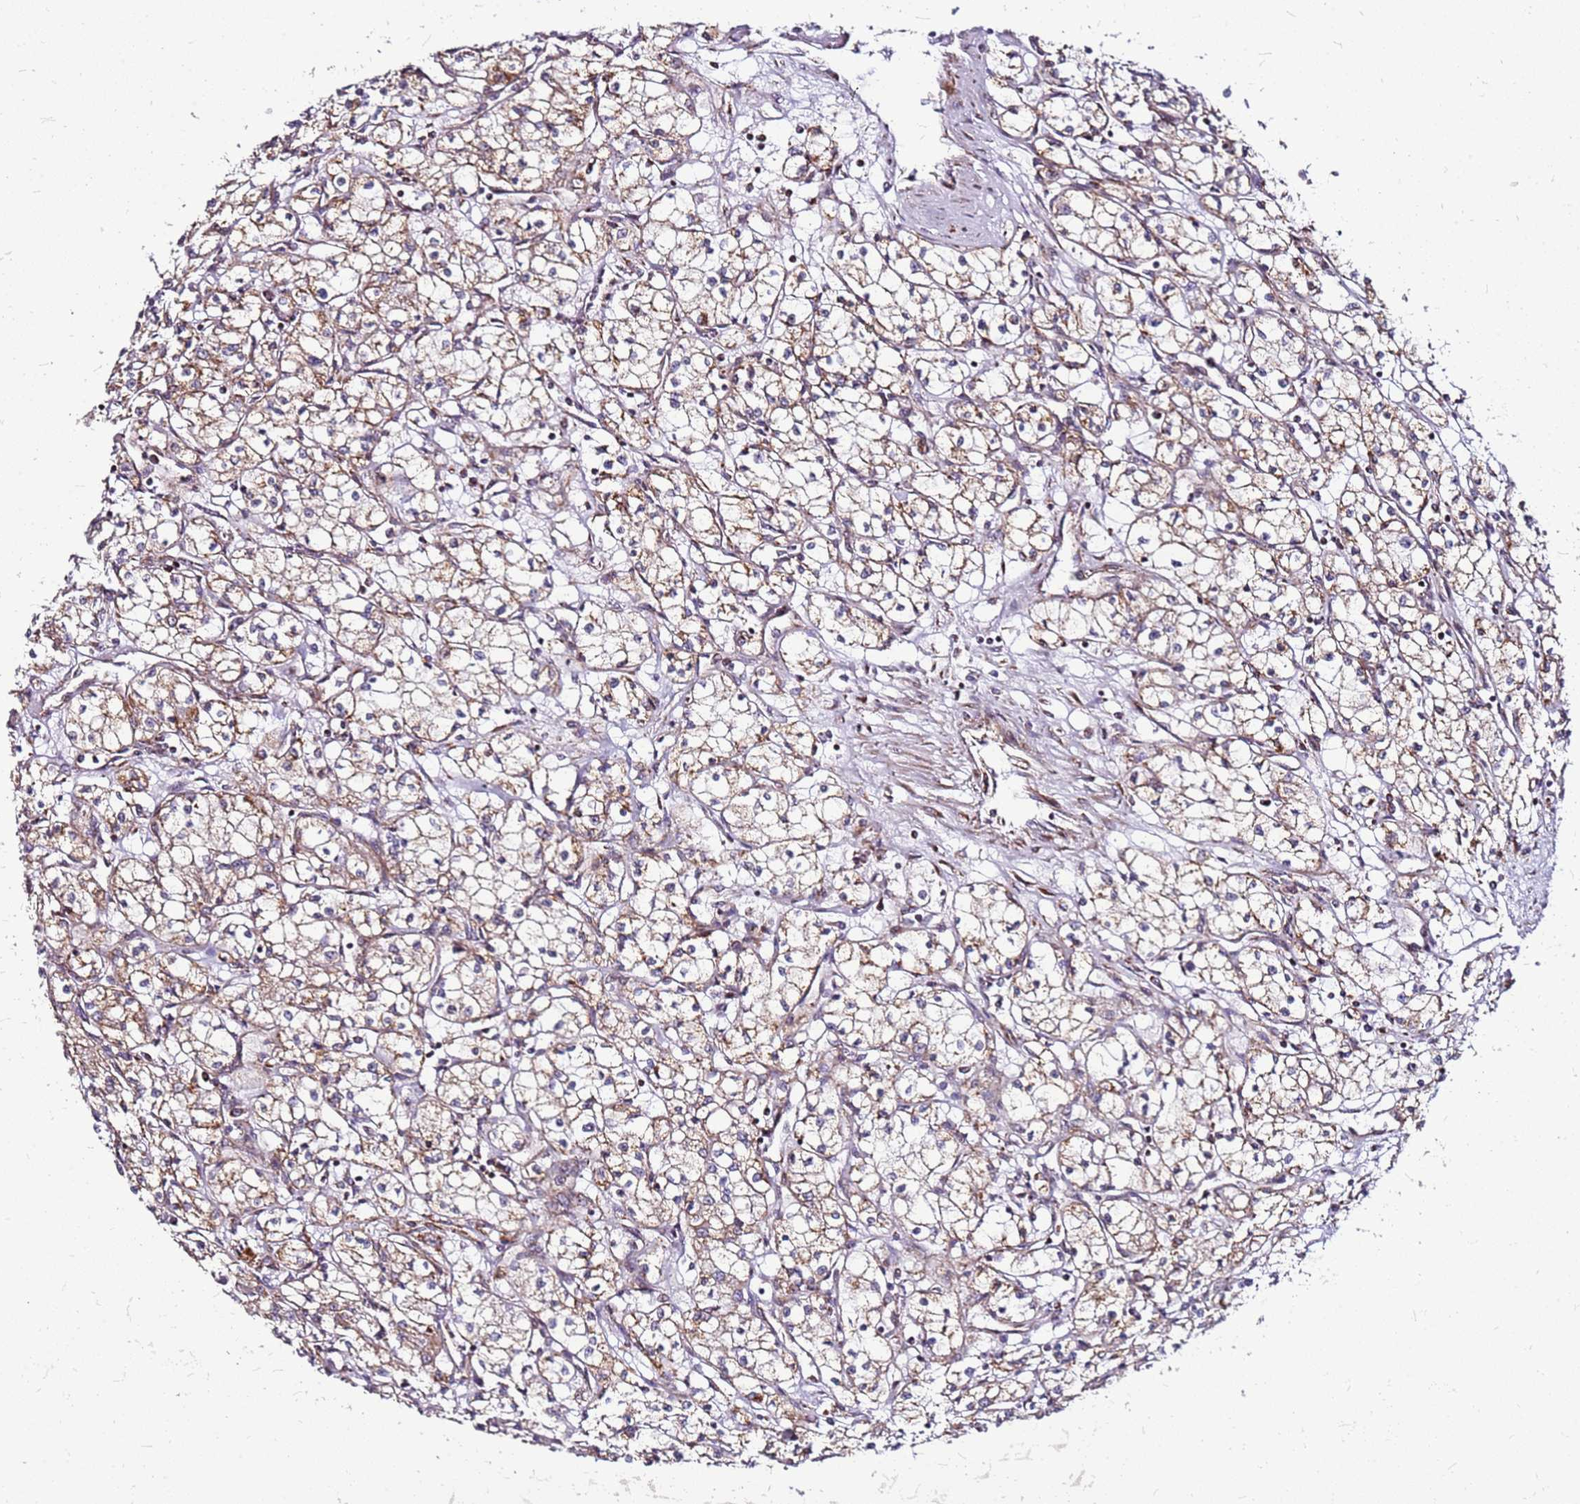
{"staining": {"intensity": "moderate", "quantity": ">75%", "location": "cytoplasmic/membranous"}, "tissue": "renal cancer", "cell_type": "Tumor cells", "image_type": "cancer", "snomed": [{"axis": "morphology", "description": "Adenocarcinoma, NOS"}, {"axis": "topography", "description": "Kidney"}], "caption": "Renal cancer was stained to show a protein in brown. There is medium levels of moderate cytoplasmic/membranous staining in about >75% of tumor cells.", "gene": "OR51T1", "patient": {"sex": "male", "age": 59}}